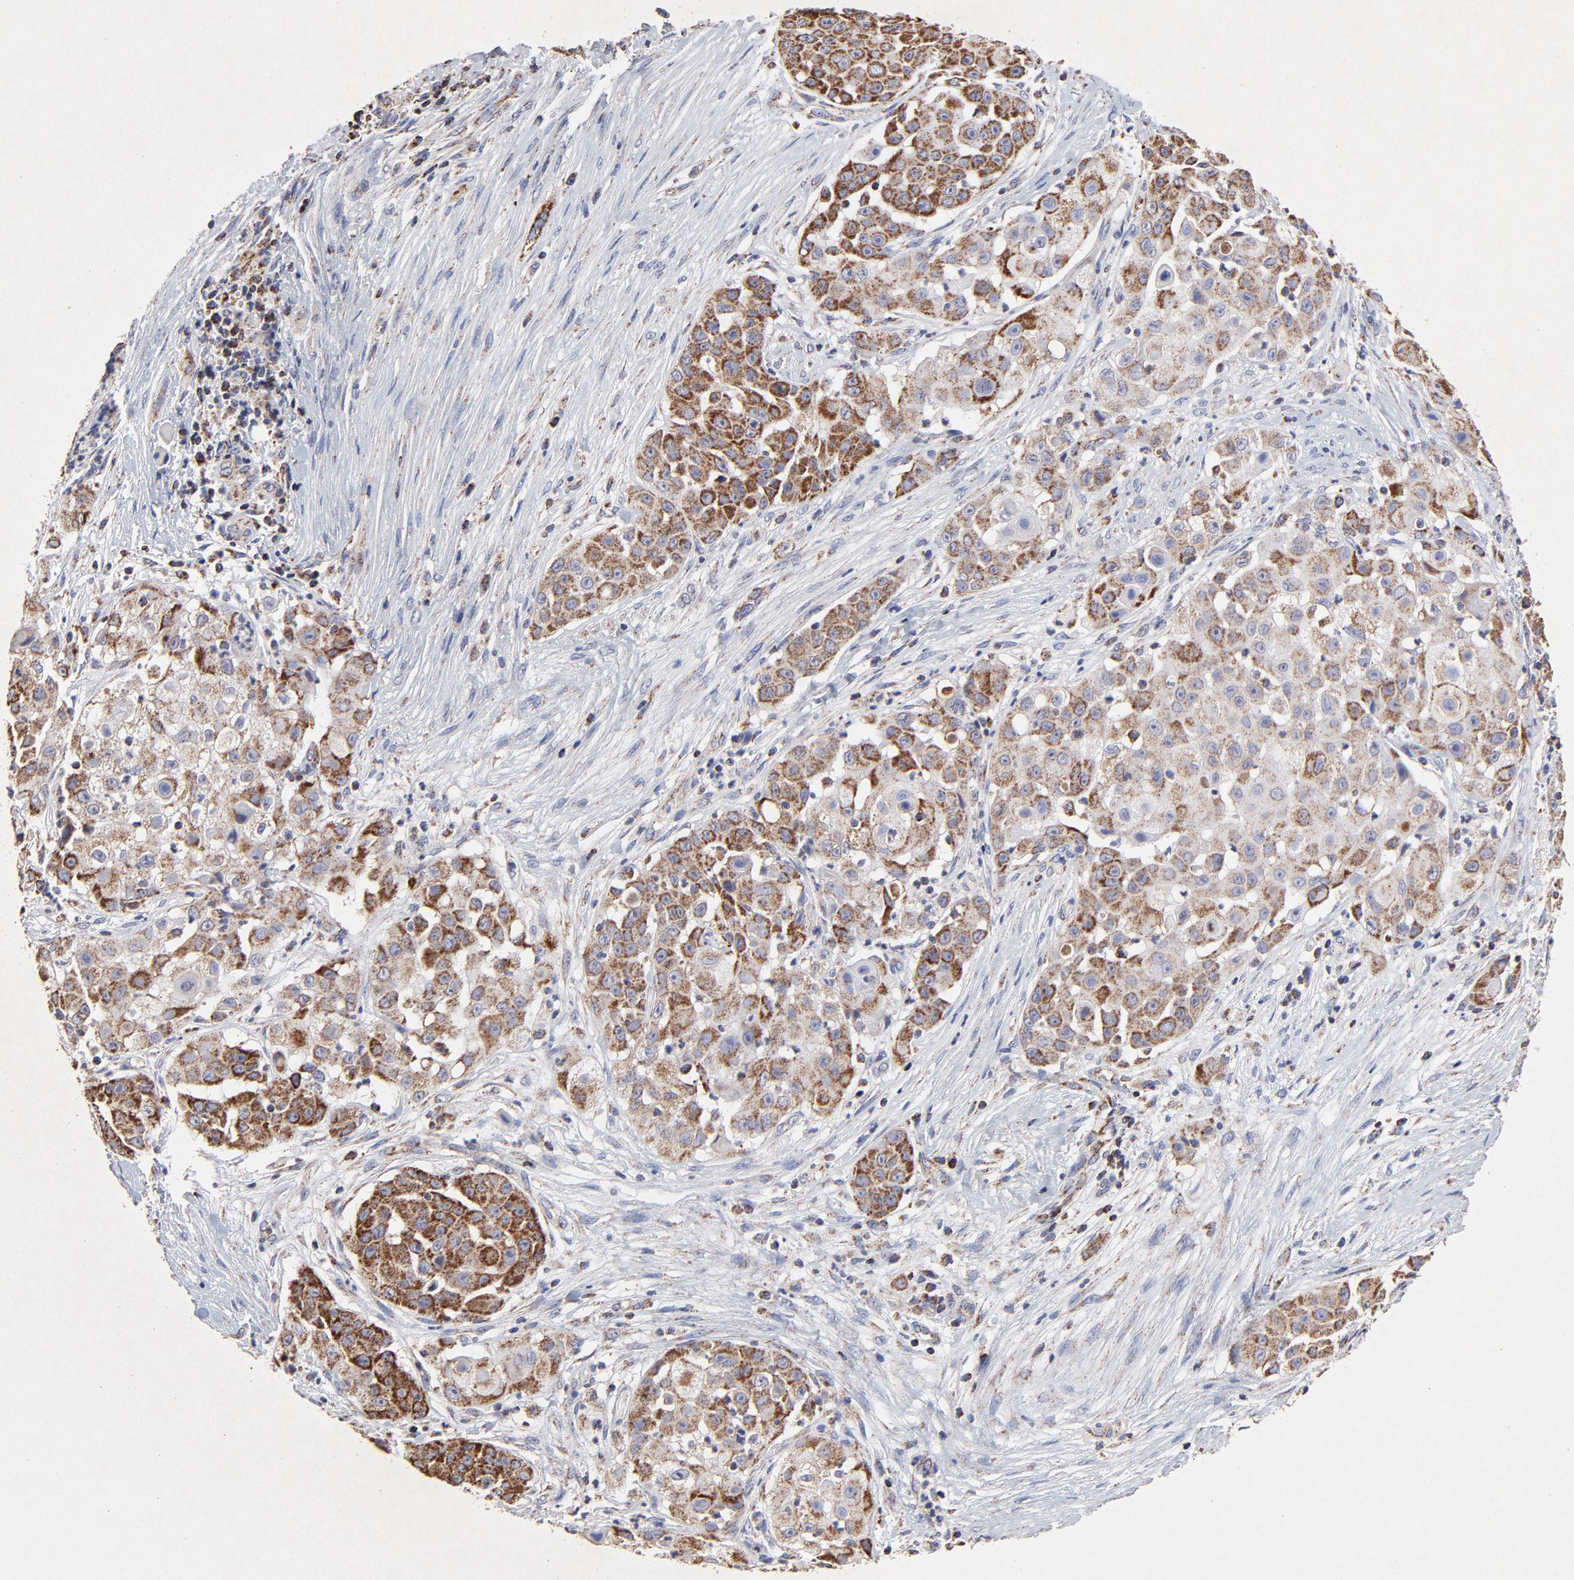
{"staining": {"intensity": "moderate", "quantity": ">75%", "location": "cytoplasmic/membranous"}, "tissue": "skin cancer", "cell_type": "Tumor cells", "image_type": "cancer", "snomed": [{"axis": "morphology", "description": "Squamous cell carcinoma, NOS"}, {"axis": "topography", "description": "Skin"}], "caption": "Immunohistochemistry staining of skin squamous cell carcinoma, which exhibits medium levels of moderate cytoplasmic/membranous expression in approximately >75% of tumor cells indicating moderate cytoplasmic/membranous protein expression. The staining was performed using DAB (brown) for protein detection and nuclei were counterstained in hematoxylin (blue).", "gene": "SSBP1", "patient": {"sex": "female", "age": 57}}